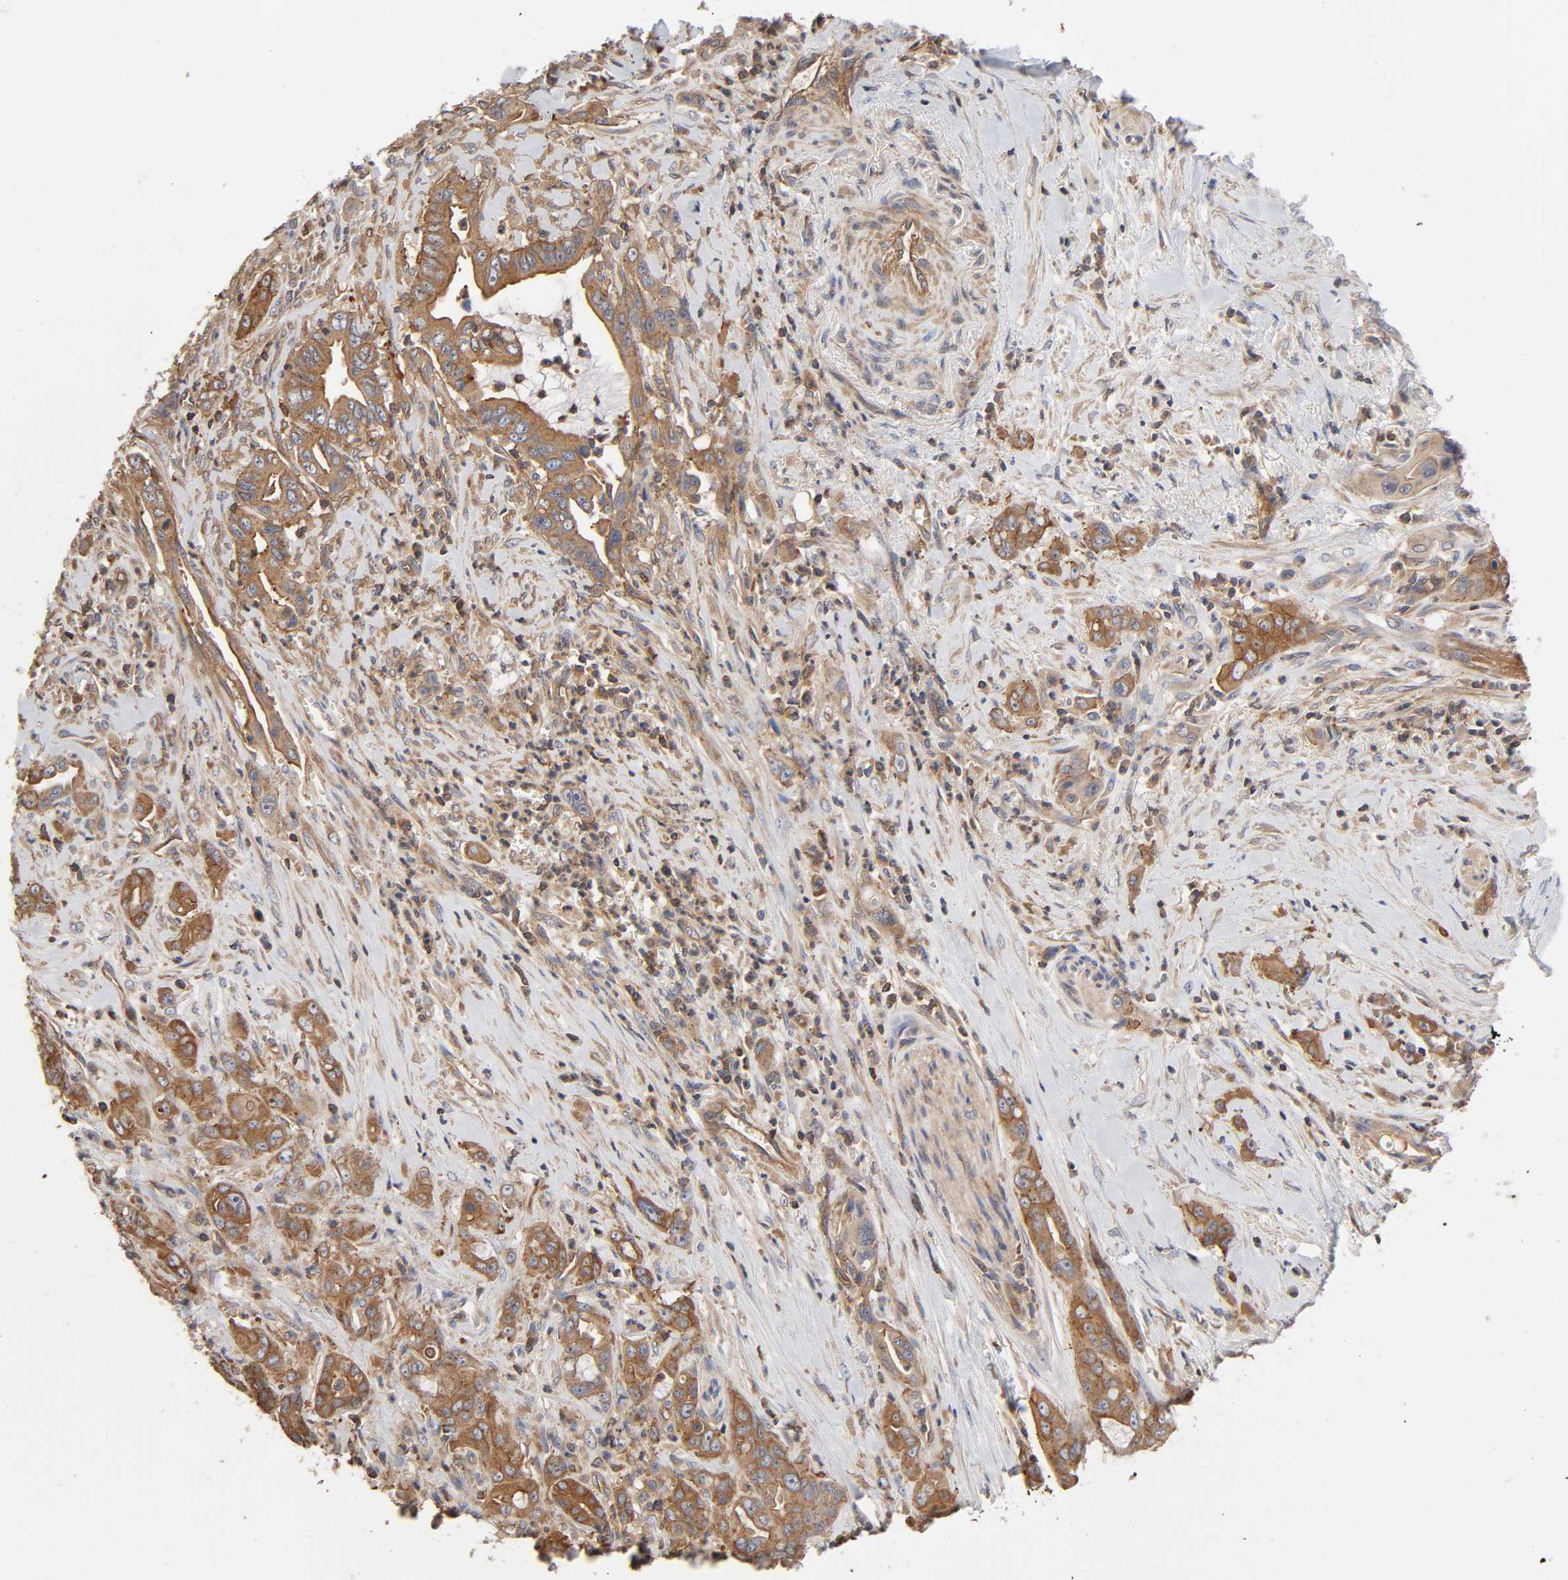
{"staining": {"intensity": "moderate", "quantity": ">75%", "location": "cytoplasmic/membranous"}, "tissue": "pancreatic cancer", "cell_type": "Tumor cells", "image_type": "cancer", "snomed": [{"axis": "morphology", "description": "Adenocarcinoma, NOS"}, {"axis": "topography", "description": "Pancreas"}], "caption": "This image demonstrates pancreatic cancer stained with immunohistochemistry to label a protein in brown. The cytoplasmic/membranous of tumor cells show moderate positivity for the protein. Nuclei are counter-stained blue.", "gene": "LAMTOR2", "patient": {"sex": "female", "age": 64}}